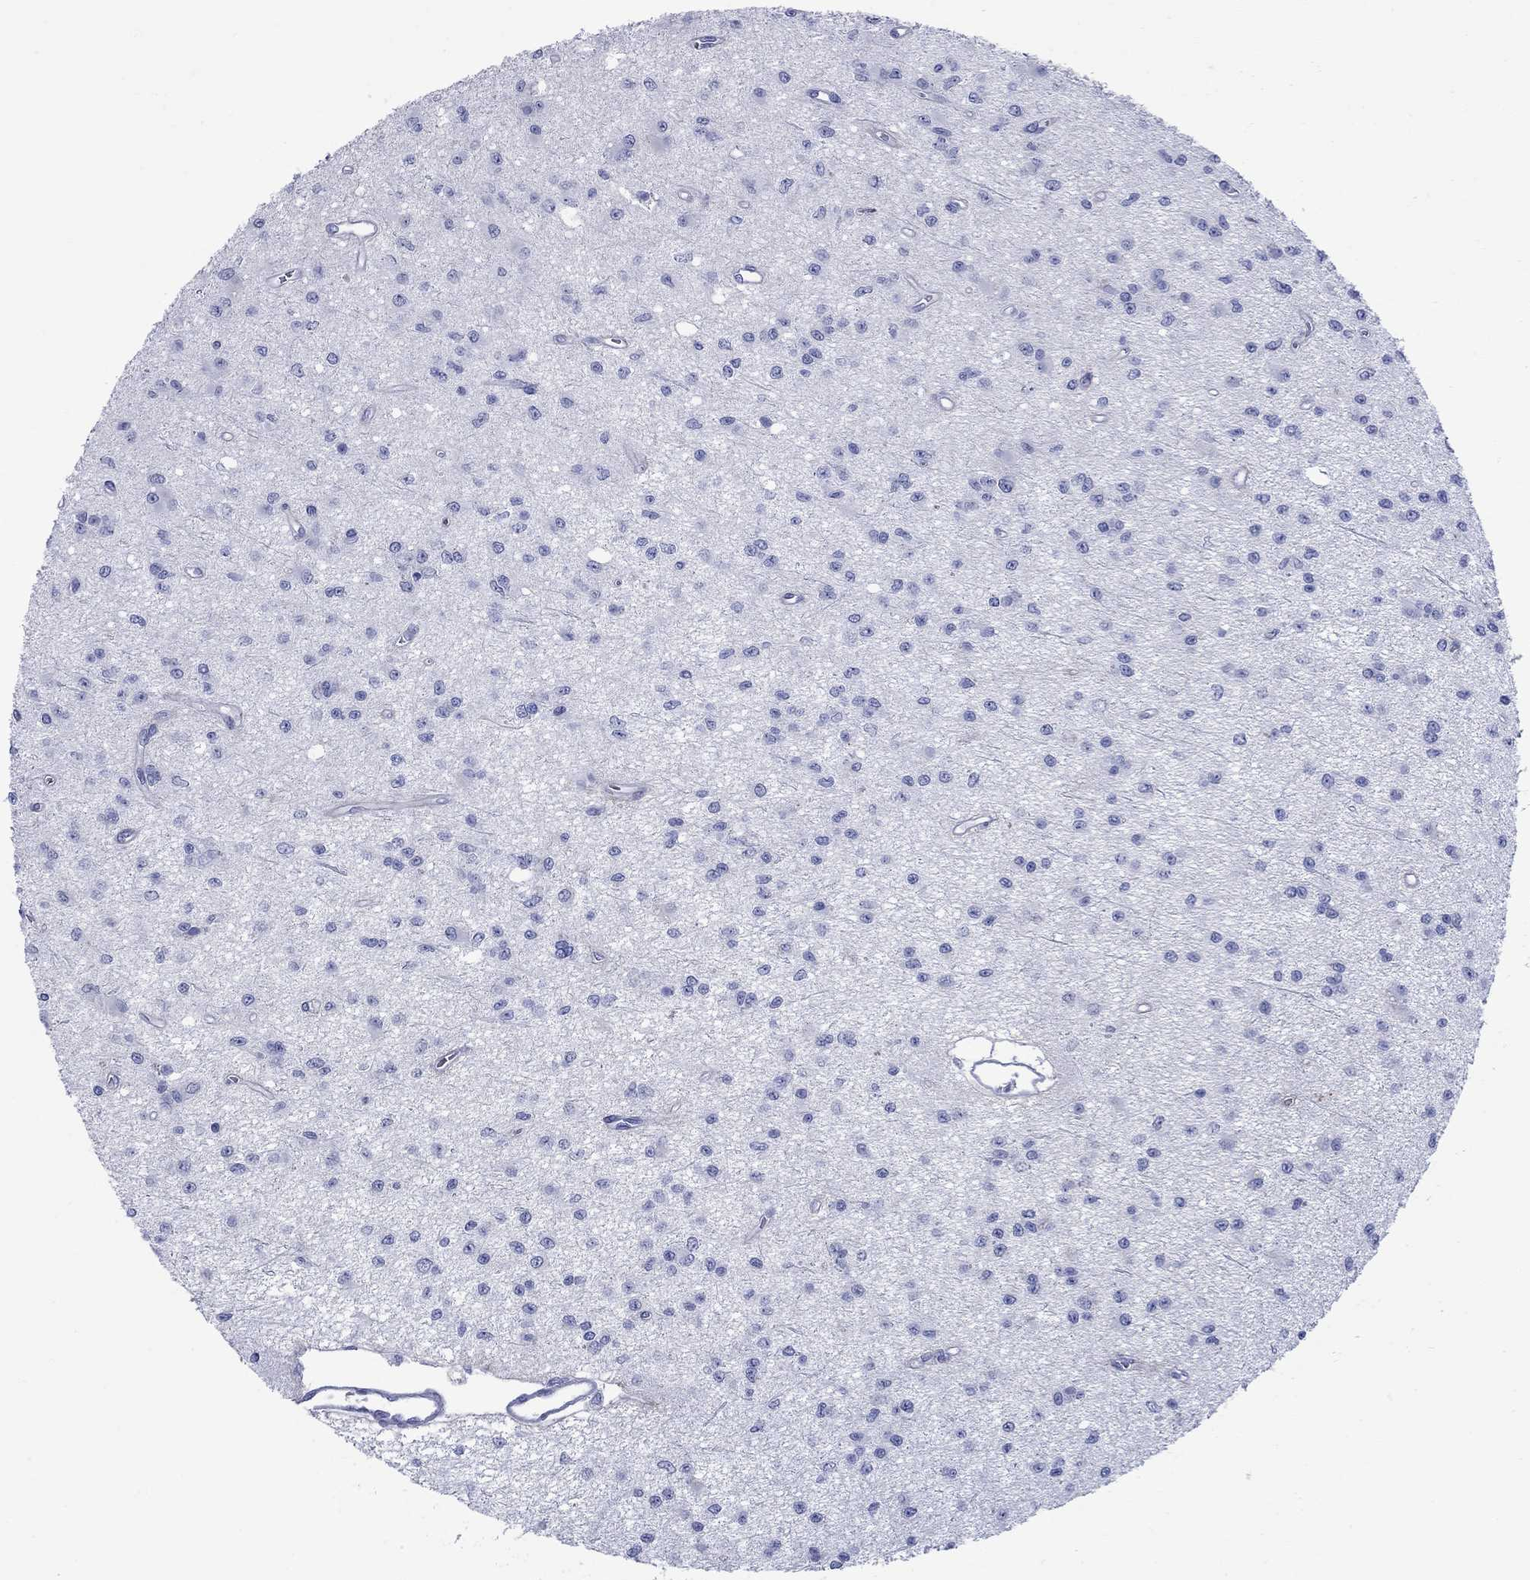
{"staining": {"intensity": "negative", "quantity": "none", "location": "none"}, "tissue": "glioma", "cell_type": "Tumor cells", "image_type": "cancer", "snomed": [{"axis": "morphology", "description": "Glioma, malignant, Low grade"}, {"axis": "topography", "description": "Brain"}], "caption": "IHC of human glioma demonstrates no expression in tumor cells.", "gene": "TACC3", "patient": {"sex": "female", "age": 45}}